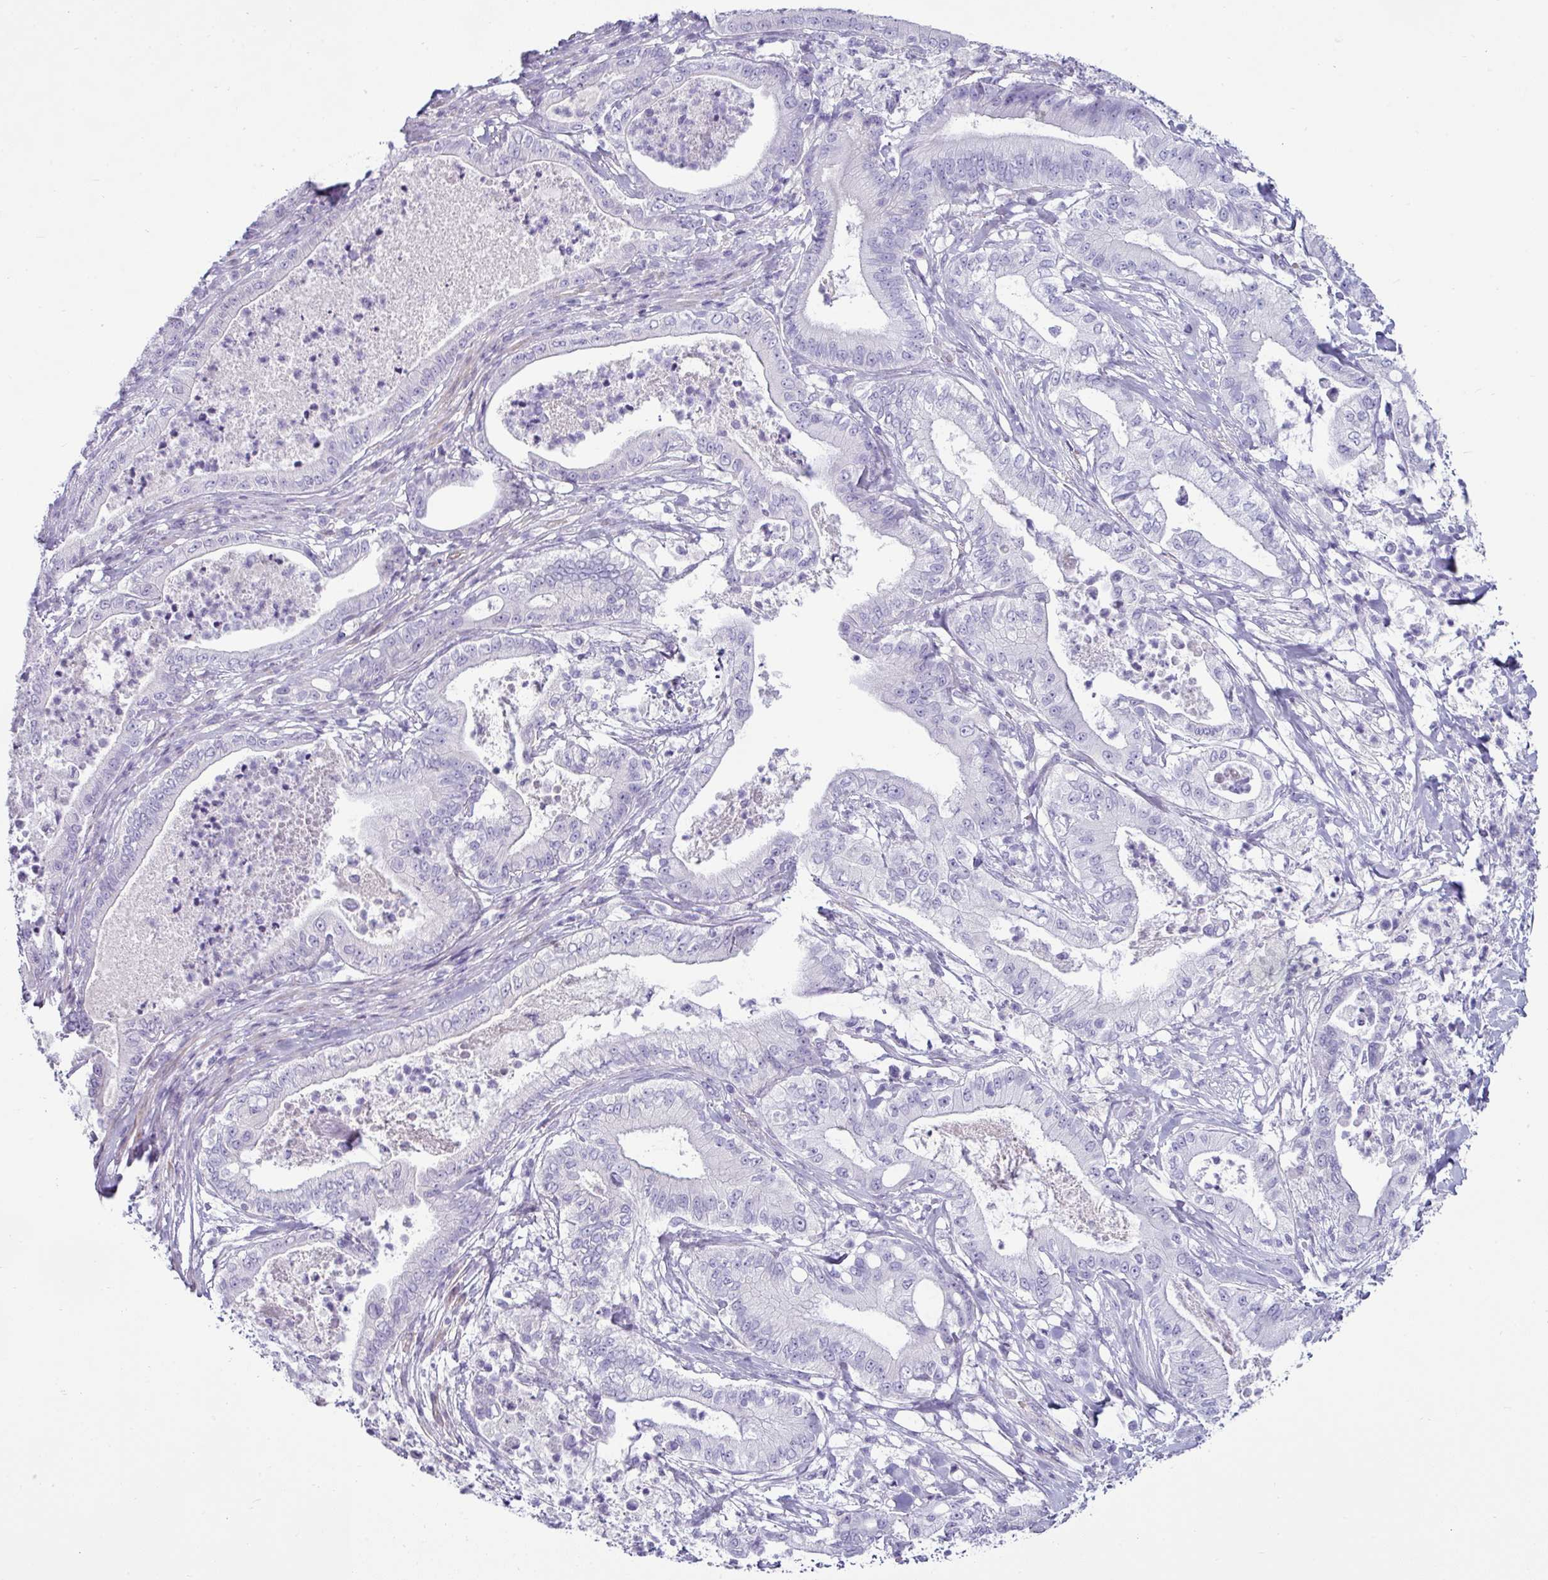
{"staining": {"intensity": "negative", "quantity": "none", "location": "none"}, "tissue": "pancreatic cancer", "cell_type": "Tumor cells", "image_type": "cancer", "snomed": [{"axis": "morphology", "description": "Adenocarcinoma, NOS"}, {"axis": "topography", "description": "Pancreas"}], "caption": "Pancreatic cancer was stained to show a protein in brown. There is no significant expression in tumor cells. (DAB immunohistochemistry (IHC) with hematoxylin counter stain).", "gene": "VCX2", "patient": {"sex": "male", "age": 71}}